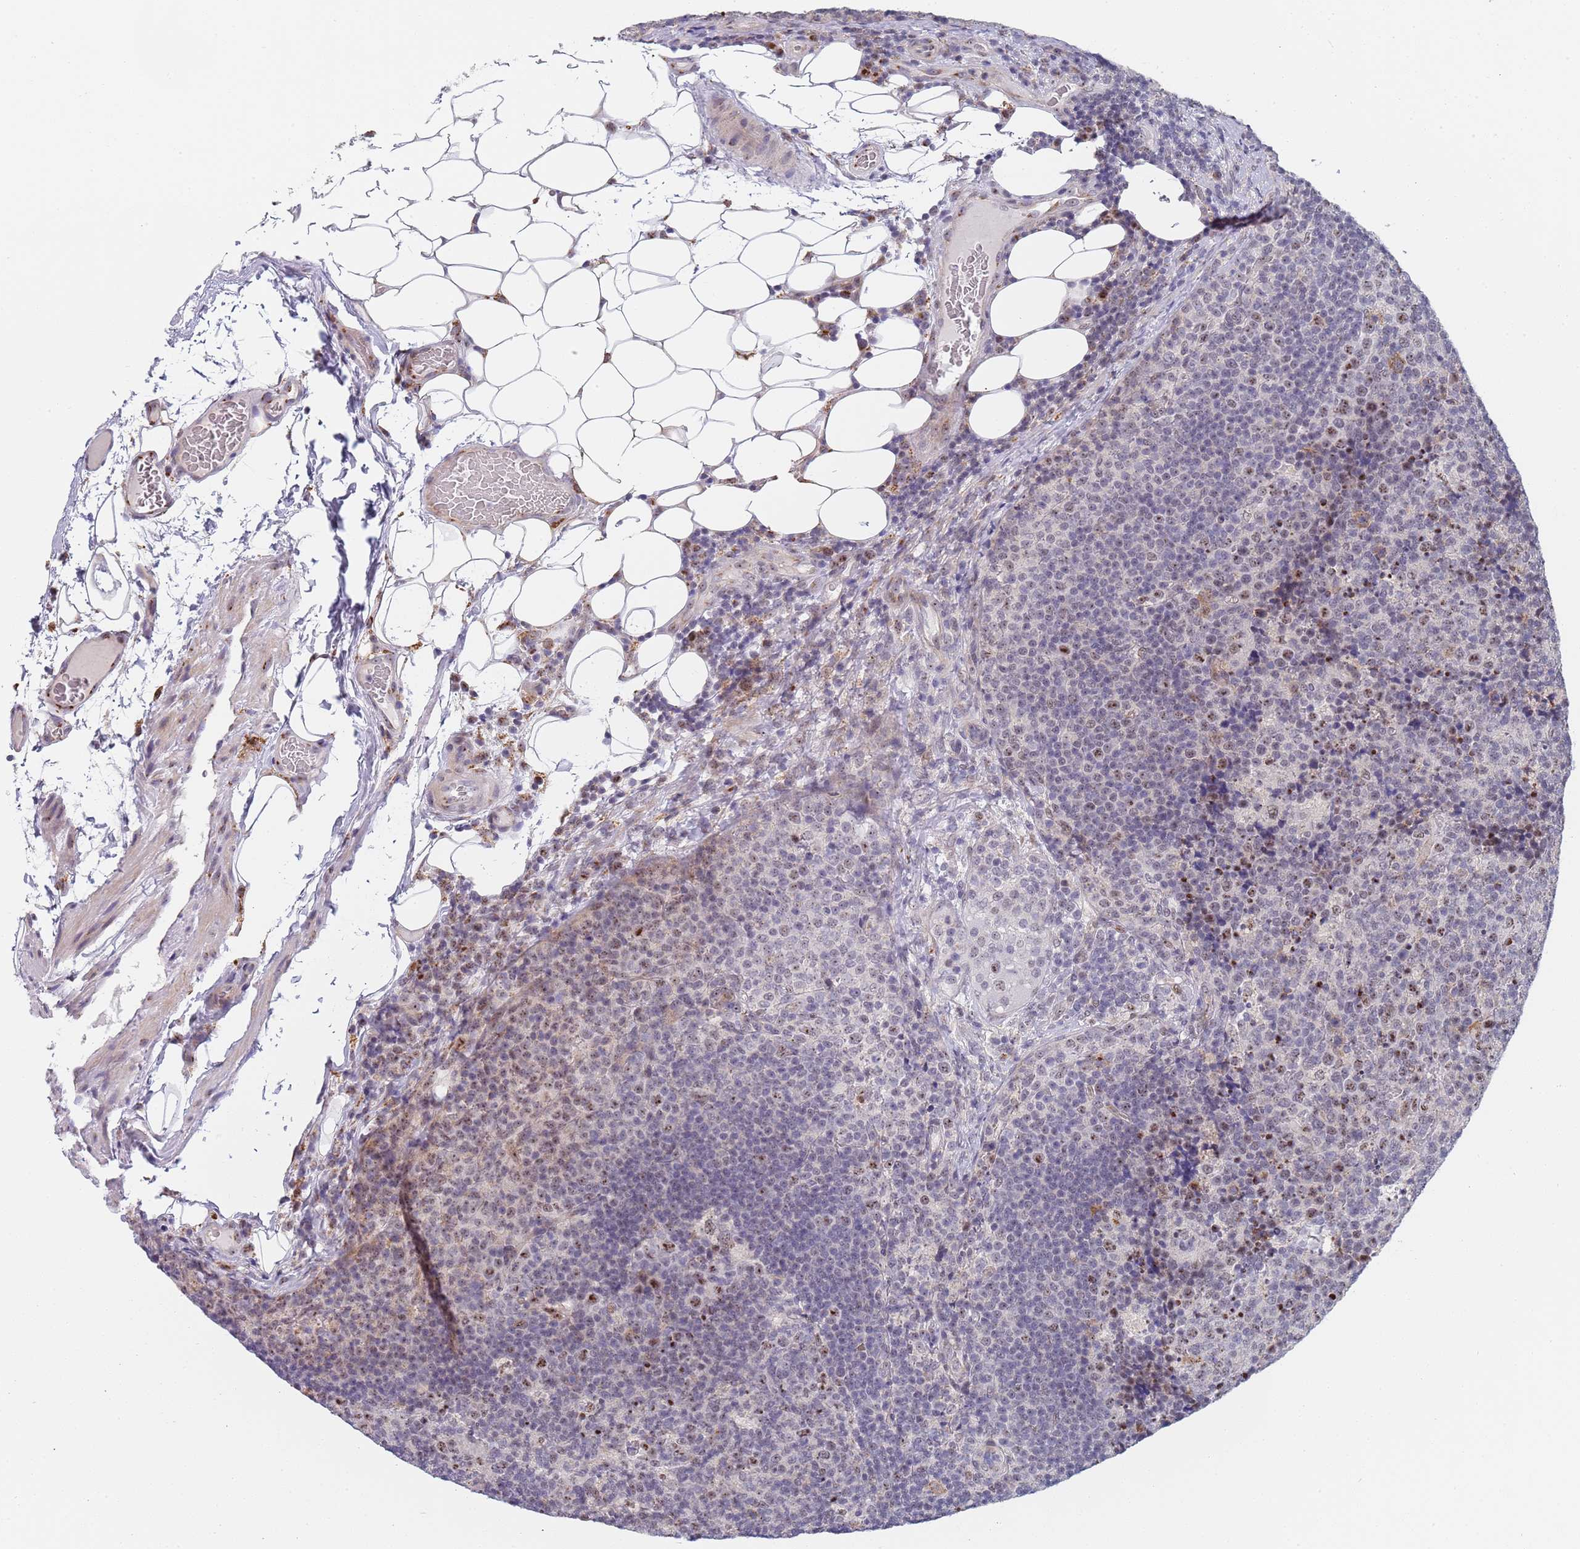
{"staining": {"intensity": "moderate", "quantity": "<25%", "location": "nuclear"}, "tissue": "lymph node", "cell_type": "Germinal center cells", "image_type": "normal", "snomed": [{"axis": "morphology", "description": "Normal tissue, NOS"}, {"axis": "topography", "description": "Lymph node"}], "caption": "This is a histology image of immunohistochemistry (IHC) staining of benign lymph node, which shows moderate positivity in the nuclear of germinal center cells.", "gene": "PLCL2", "patient": {"sex": "female", "age": 31}}